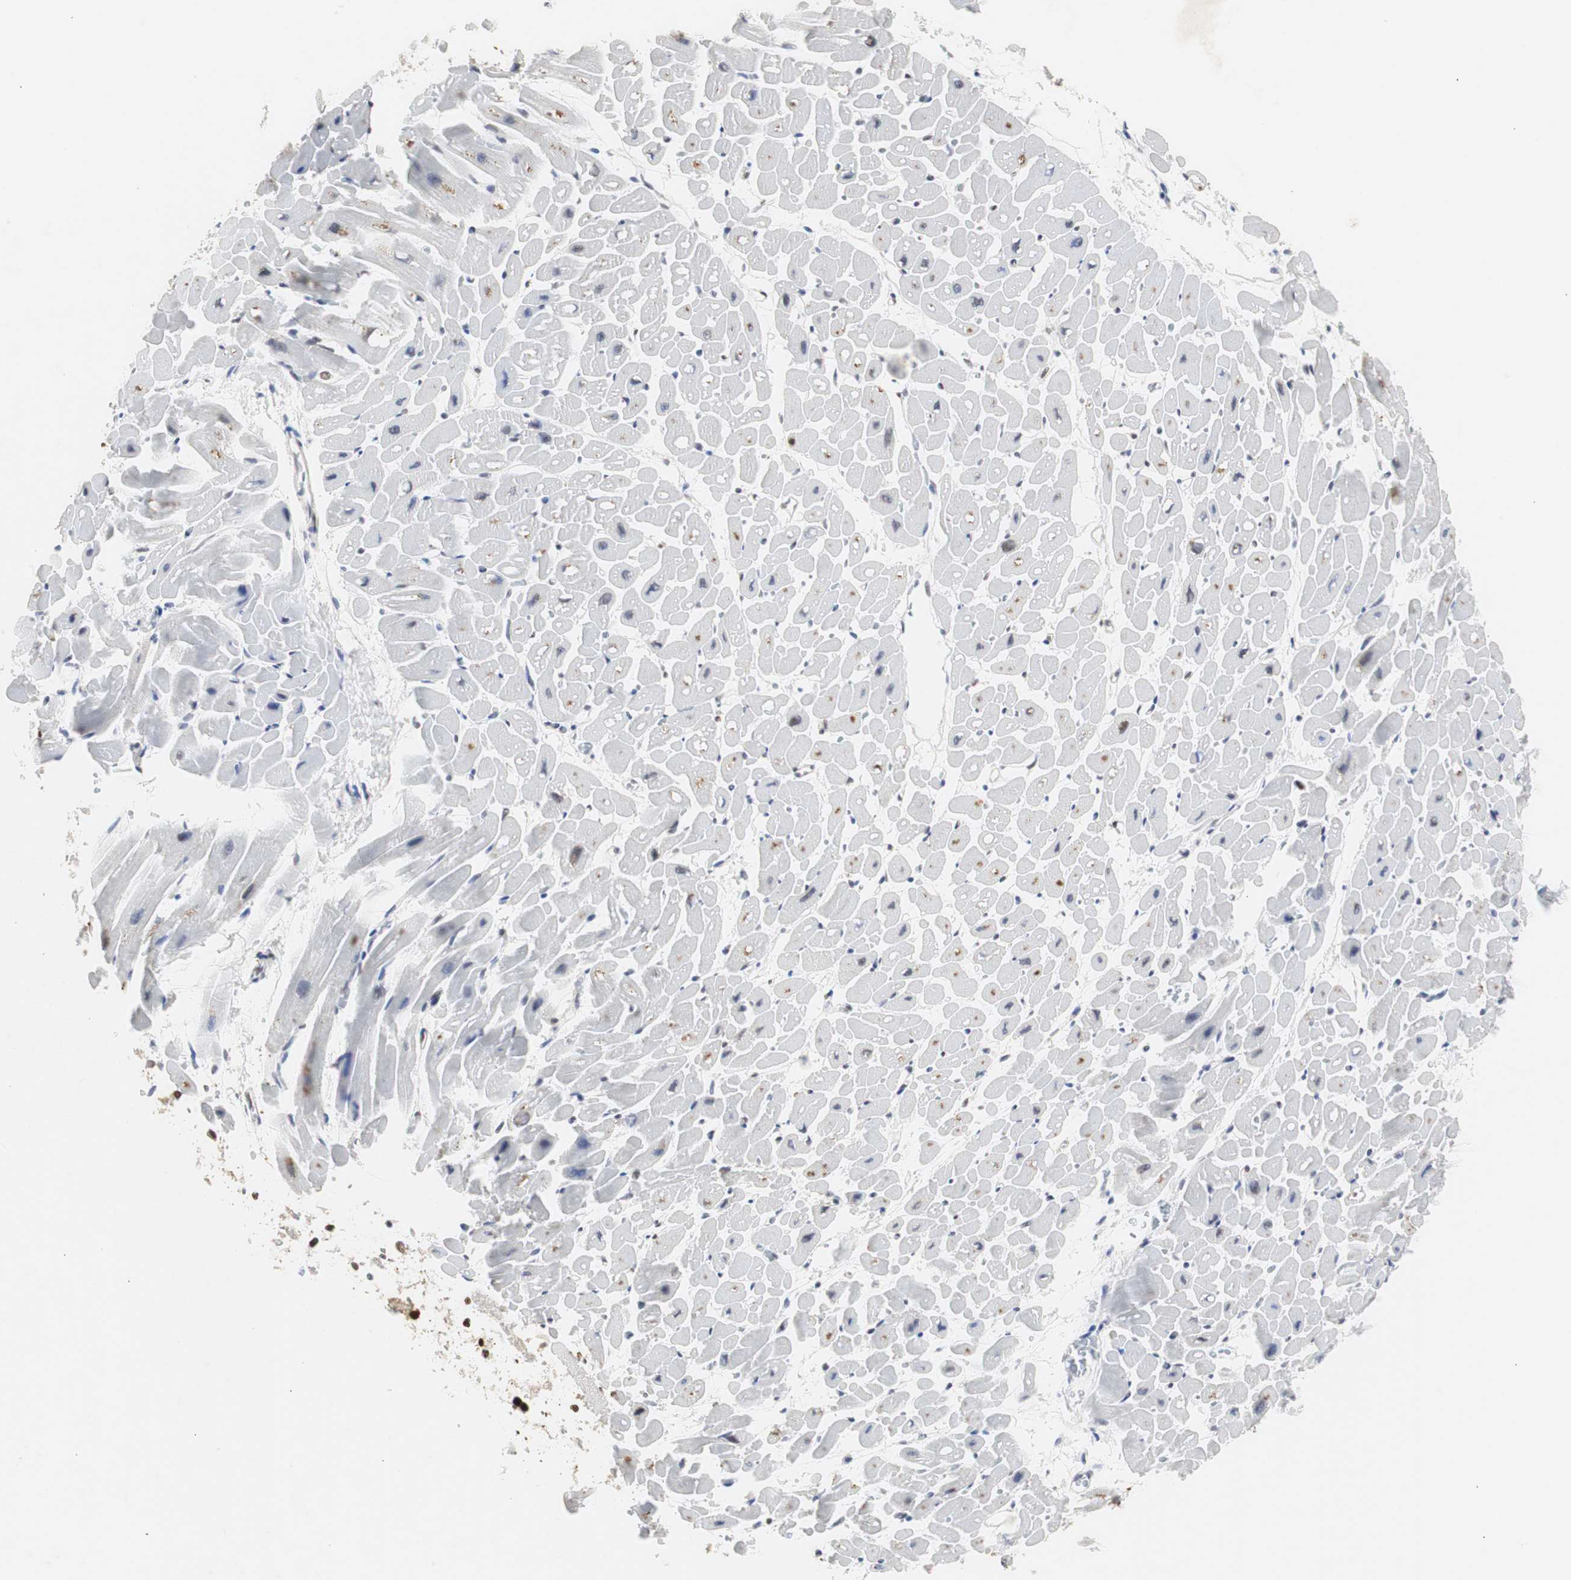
{"staining": {"intensity": "moderate", "quantity": "<25%", "location": "nuclear"}, "tissue": "heart muscle", "cell_type": "Cardiomyocytes", "image_type": "normal", "snomed": [{"axis": "morphology", "description": "Normal tissue, NOS"}, {"axis": "topography", "description": "Heart"}], "caption": "The photomicrograph displays immunohistochemical staining of normal heart muscle. There is moderate nuclear expression is identified in about <25% of cardiomyocytes.", "gene": "ZFC3H1", "patient": {"sex": "male", "age": 45}}